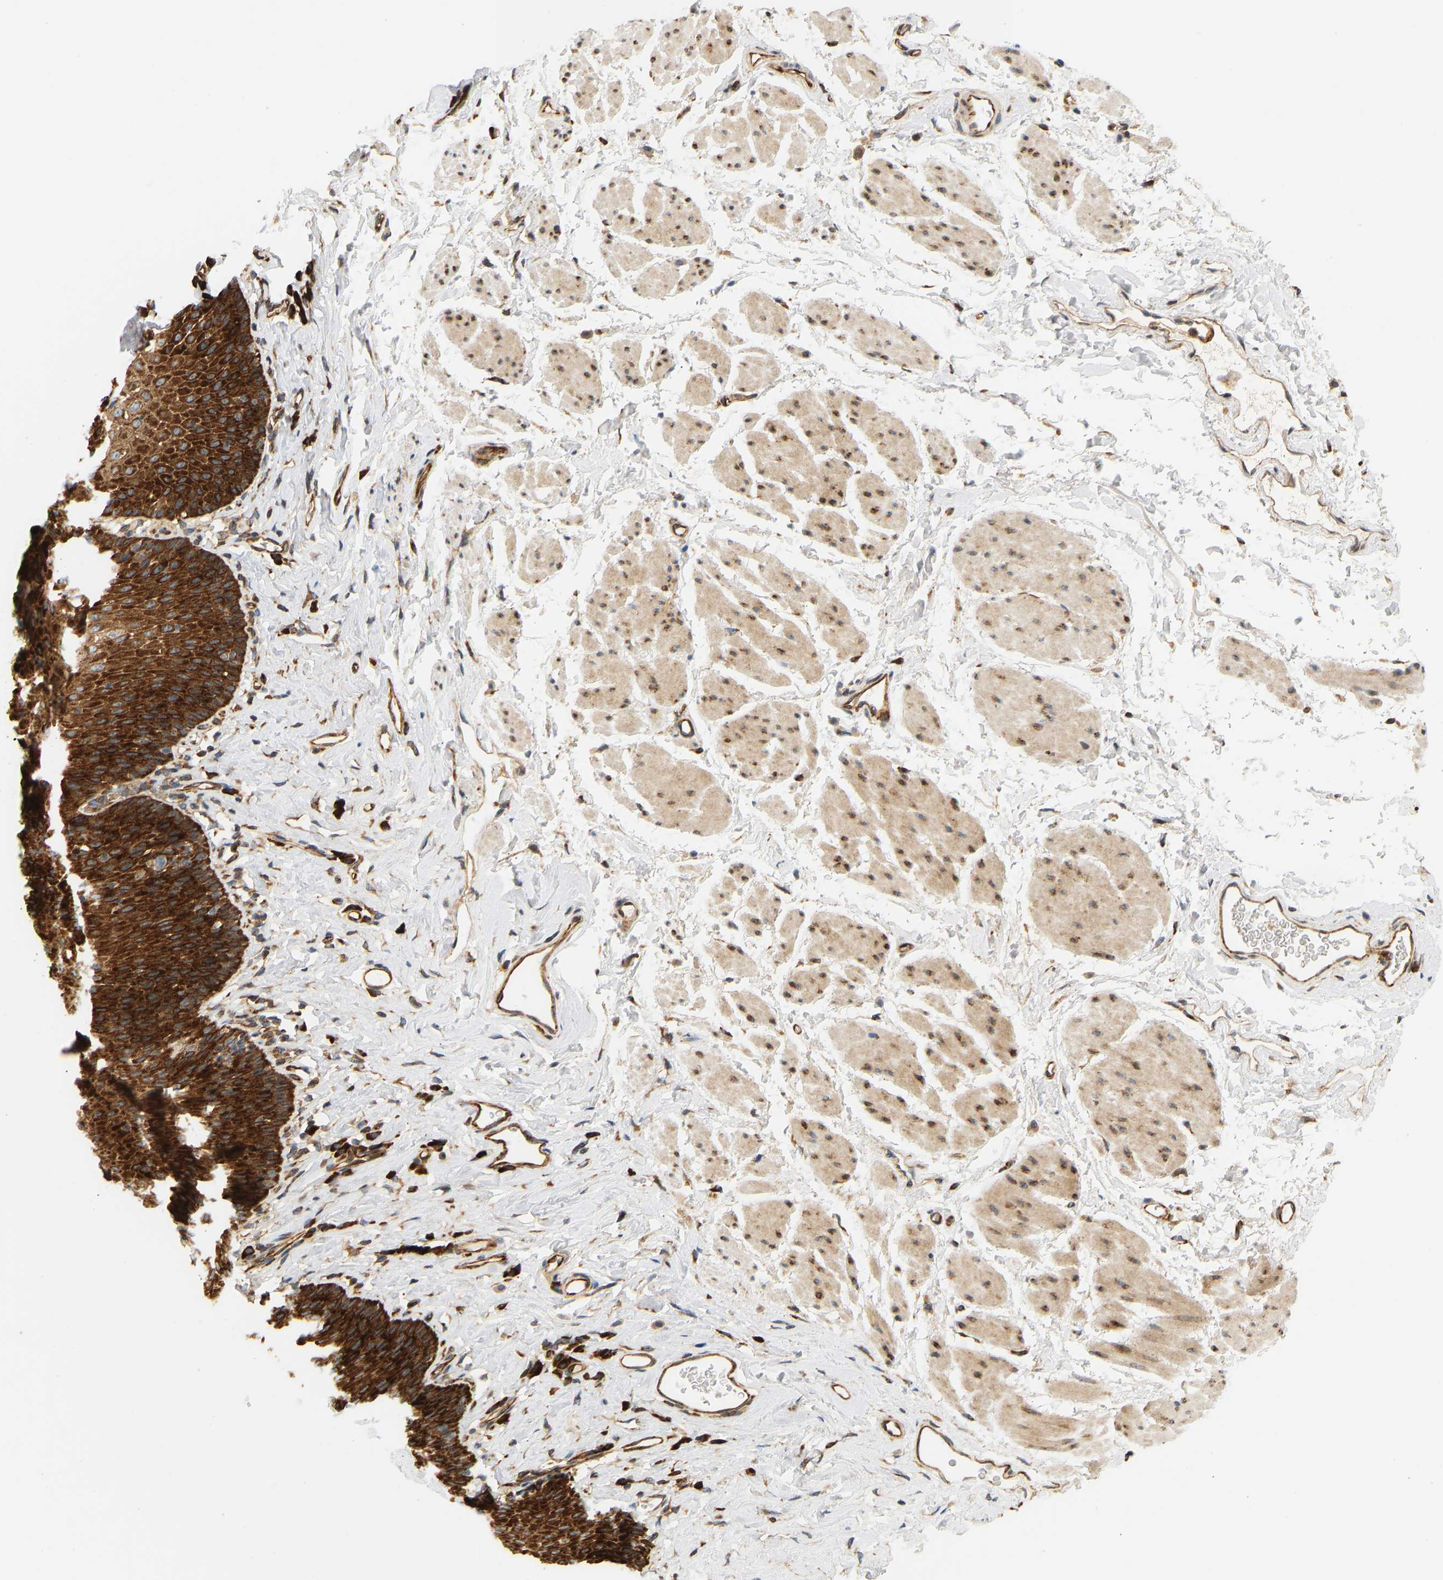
{"staining": {"intensity": "strong", "quantity": ">75%", "location": "cytoplasmic/membranous"}, "tissue": "esophagus", "cell_type": "Squamous epithelial cells", "image_type": "normal", "snomed": [{"axis": "morphology", "description": "Normal tissue, NOS"}, {"axis": "topography", "description": "Esophagus"}], "caption": "Strong cytoplasmic/membranous staining is seen in approximately >75% of squamous epithelial cells in normal esophagus. Immunohistochemistry stains the protein of interest in brown and the nuclei are stained blue.", "gene": "RPS14", "patient": {"sex": "female", "age": 61}}